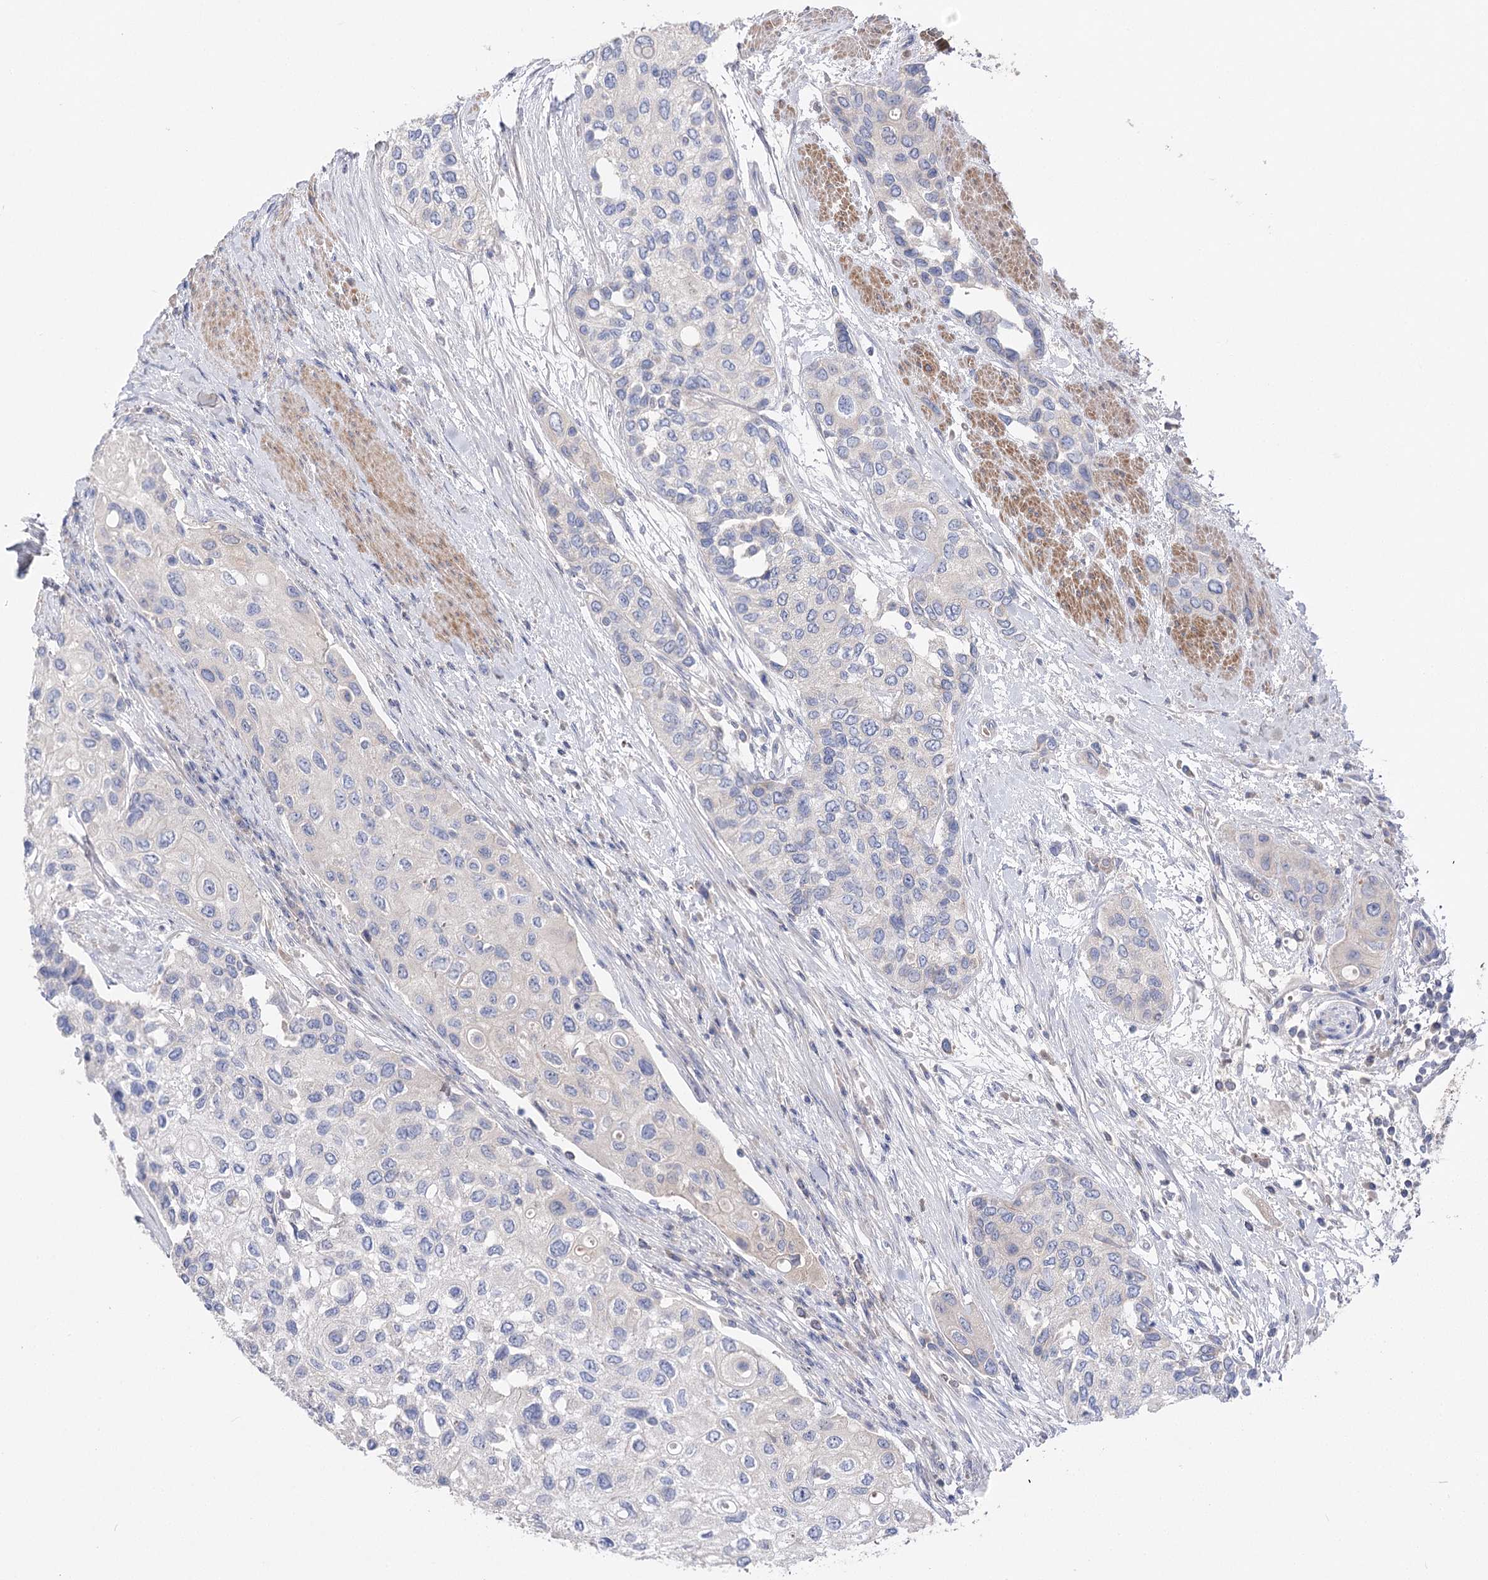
{"staining": {"intensity": "negative", "quantity": "none", "location": "none"}, "tissue": "urothelial cancer", "cell_type": "Tumor cells", "image_type": "cancer", "snomed": [{"axis": "morphology", "description": "Normal tissue, NOS"}, {"axis": "morphology", "description": "Urothelial carcinoma, High grade"}, {"axis": "topography", "description": "Vascular tissue"}, {"axis": "topography", "description": "Urinary bladder"}], "caption": "Immunohistochemistry (IHC) of human high-grade urothelial carcinoma demonstrates no positivity in tumor cells. (DAB immunohistochemistry with hematoxylin counter stain).", "gene": "NRAP", "patient": {"sex": "female", "age": 56}}